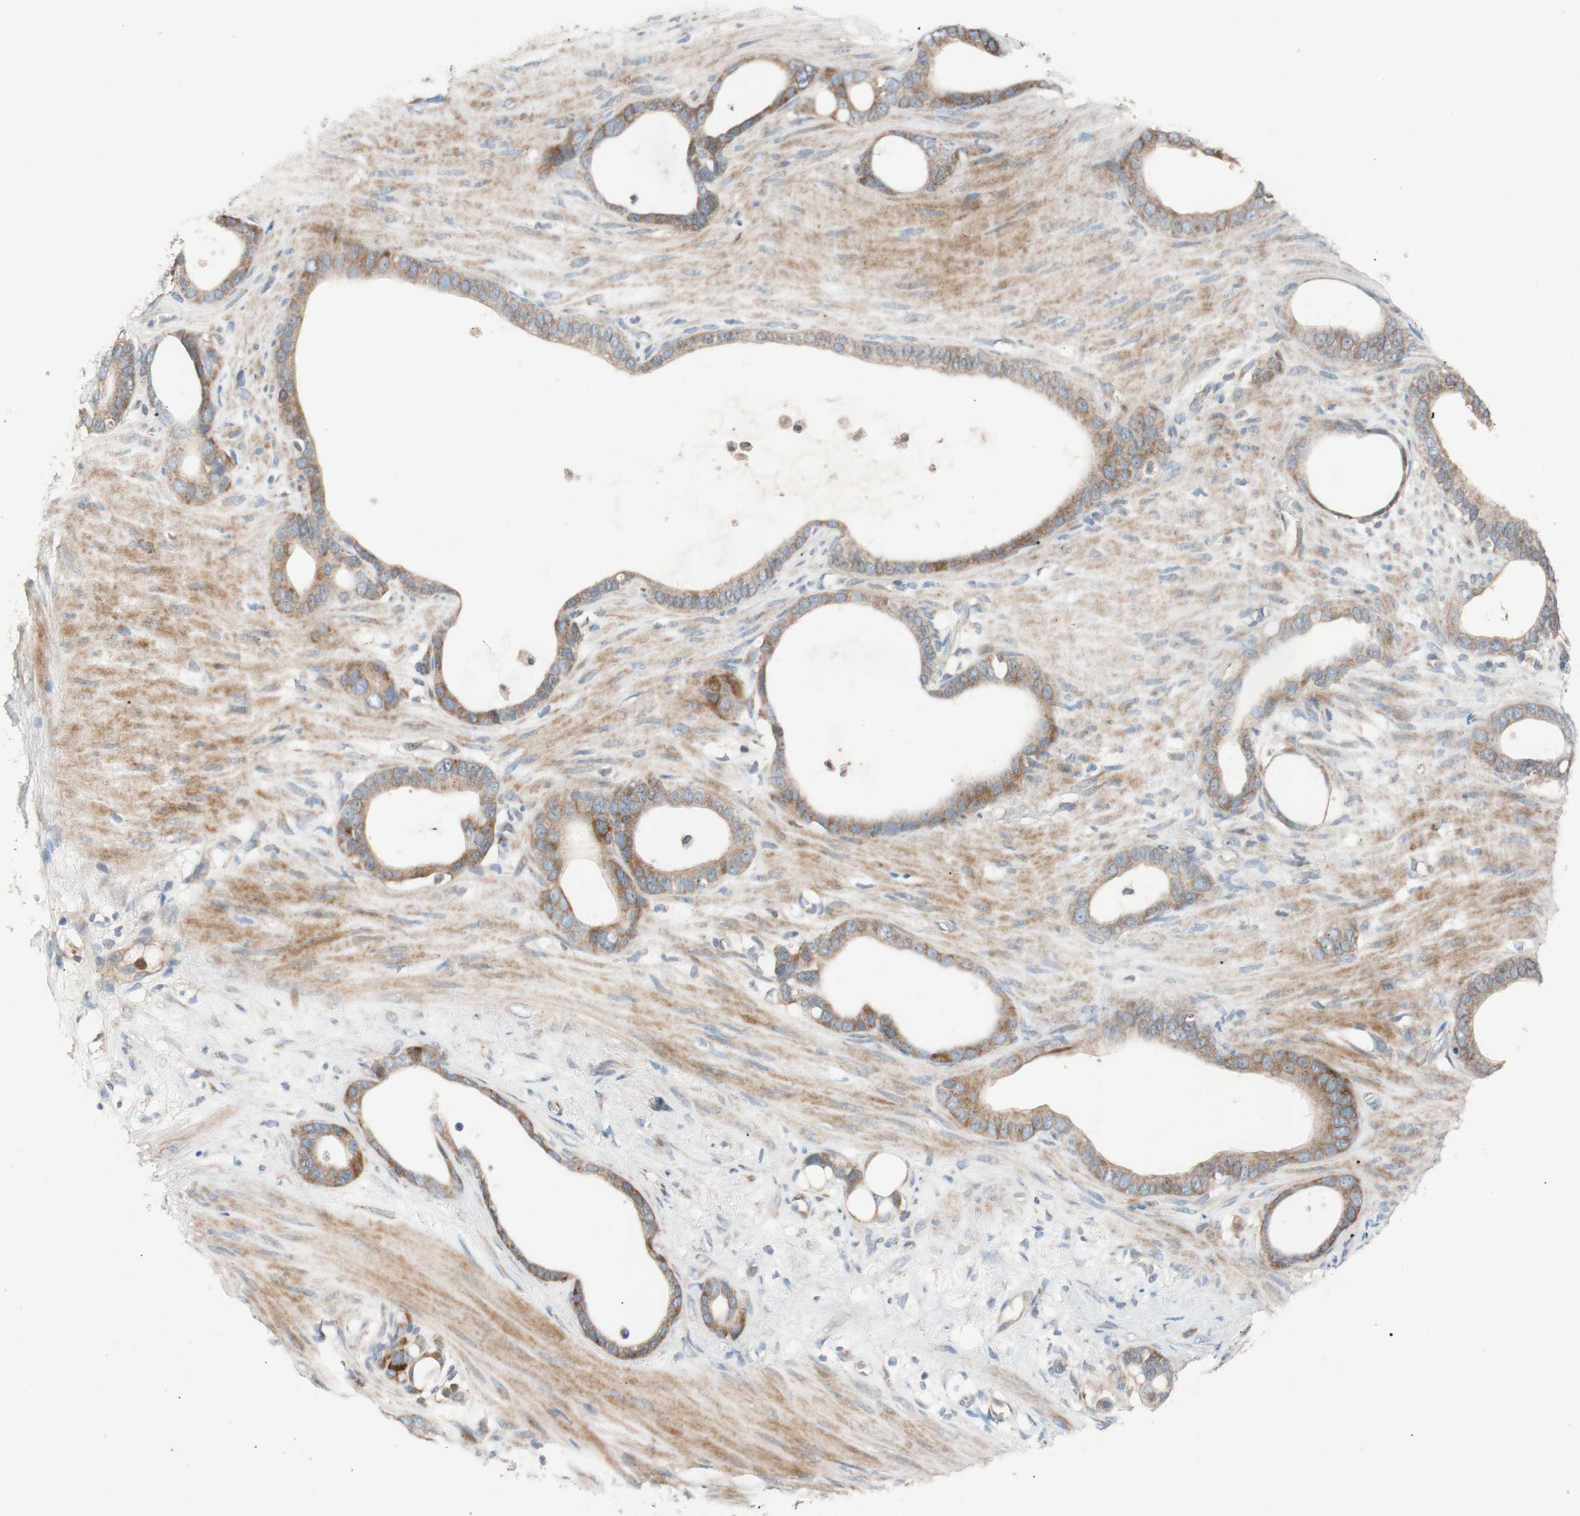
{"staining": {"intensity": "moderate", "quantity": ">75%", "location": "cytoplasmic/membranous"}, "tissue": "stomach cancer", "cell_type": "Tumor cells", "image_type": "cancer", "snomed": [{"axis": "morphology", "description": "Adenocarcinoma, NOS"}, {"axis": "topography", "description": "Stomach"}], "caption": "Brown immunohistochemical staining in human stomach cancer exhibits moderate cytoplasmic/membranous positivity in approximately >75% of tumor cells.", "gene": "FAAH", "patient": {"sex": "female", "age": 75}}